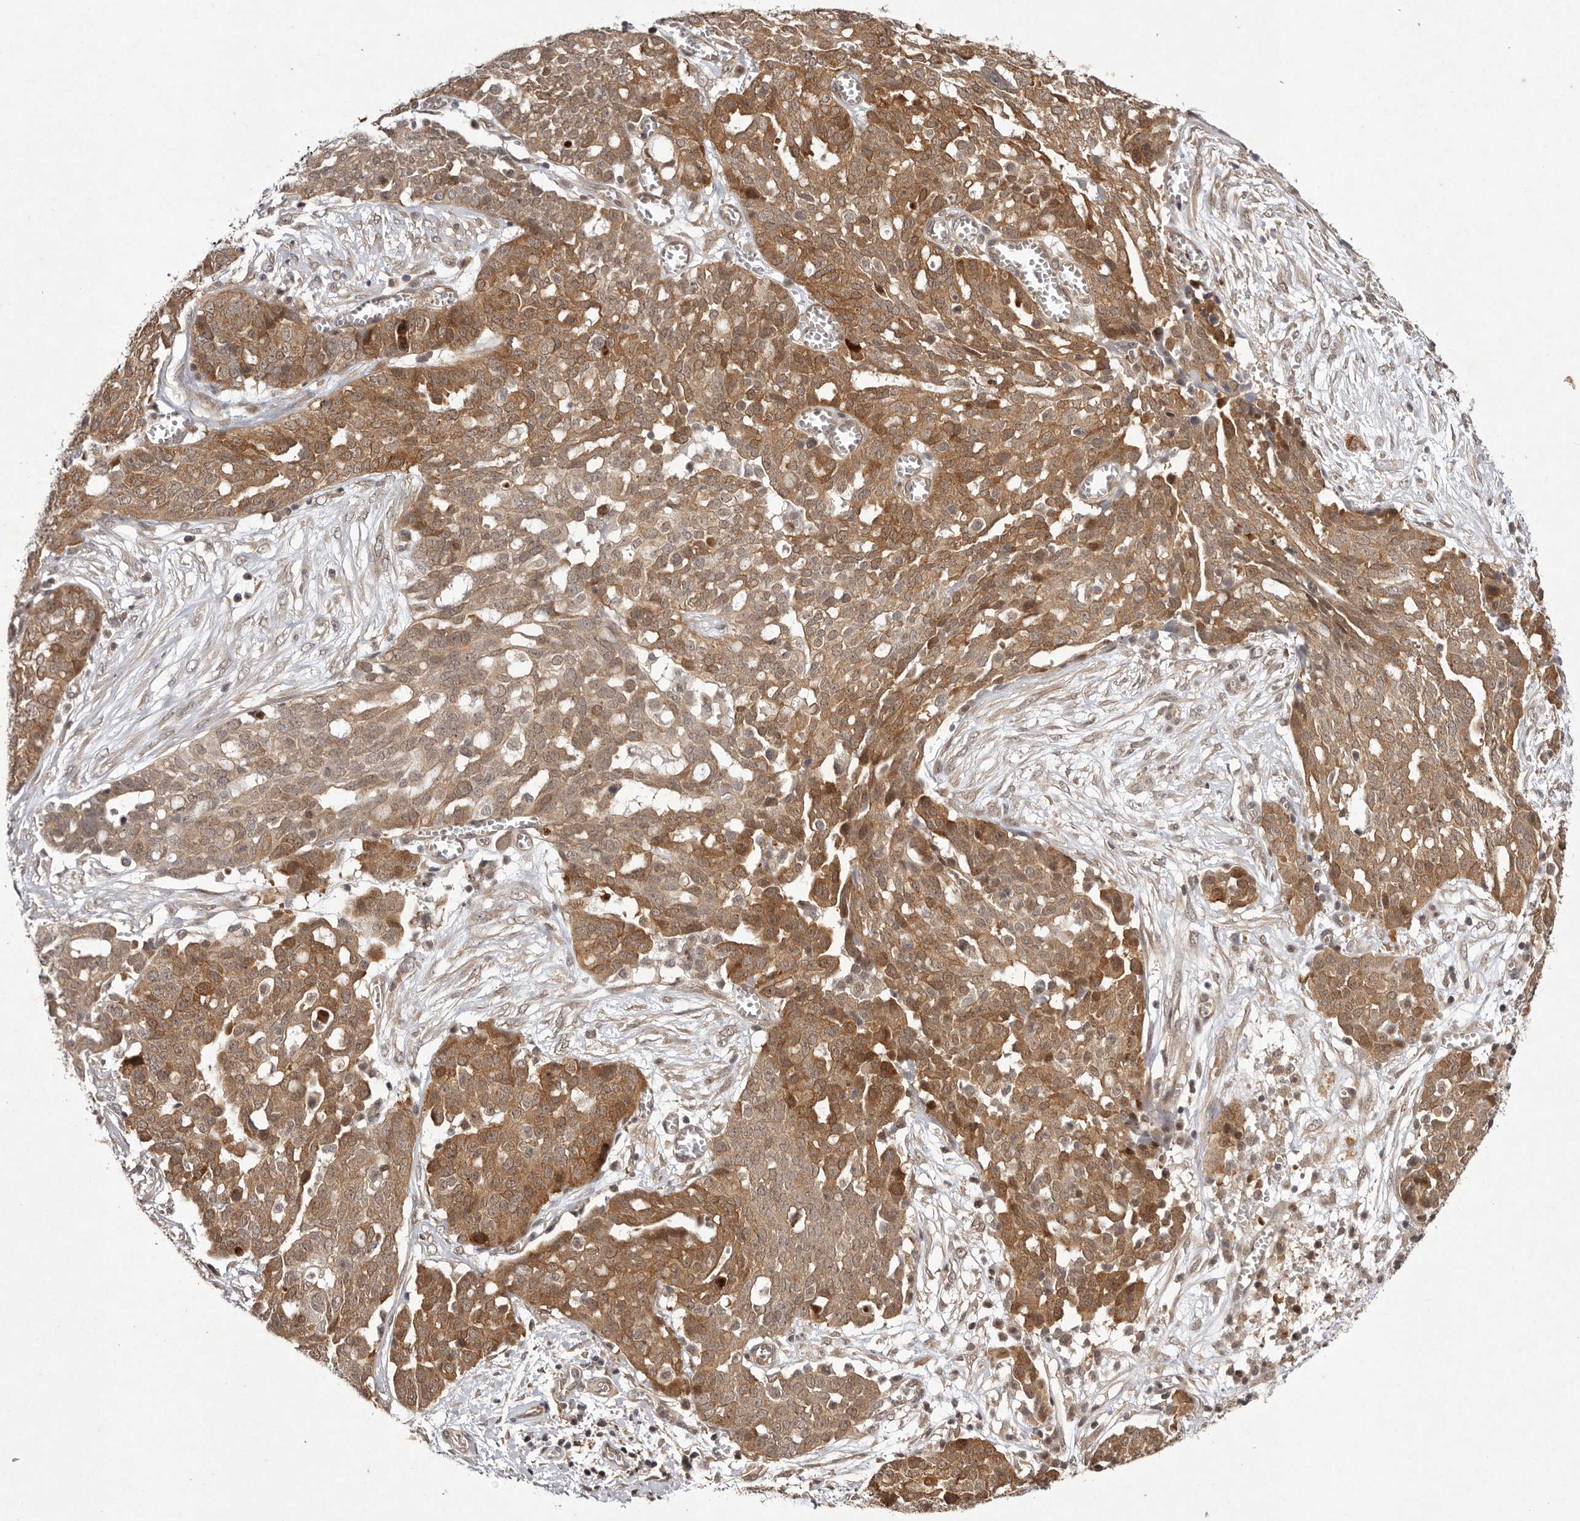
{"staining": {"intensity": "moderate", "quantity": ">75%", "location": "cytoplasmic/membranous,nuclear"}, "tissue": "ovarian cancer", "cell_type": "Tumor cells", "image_type": "cancer", "snomed": [{"axis": "morphology", "description": "Cystadenocarcinoma, serous, NOS"}, {"axis": "topography", "description": "Soft tissue"}, {"axis": "topography", "description": "Ovary"}], "caption": "Serous cystadenocarcinoma (ovarian) stained for a protein (brown) exhibits moderate cytoplasmic/membranous and nuclear positive positivity in about >75% of tumor cells.", "gene": "BUD31", "patient": {"sex": "female", "age": 57}}